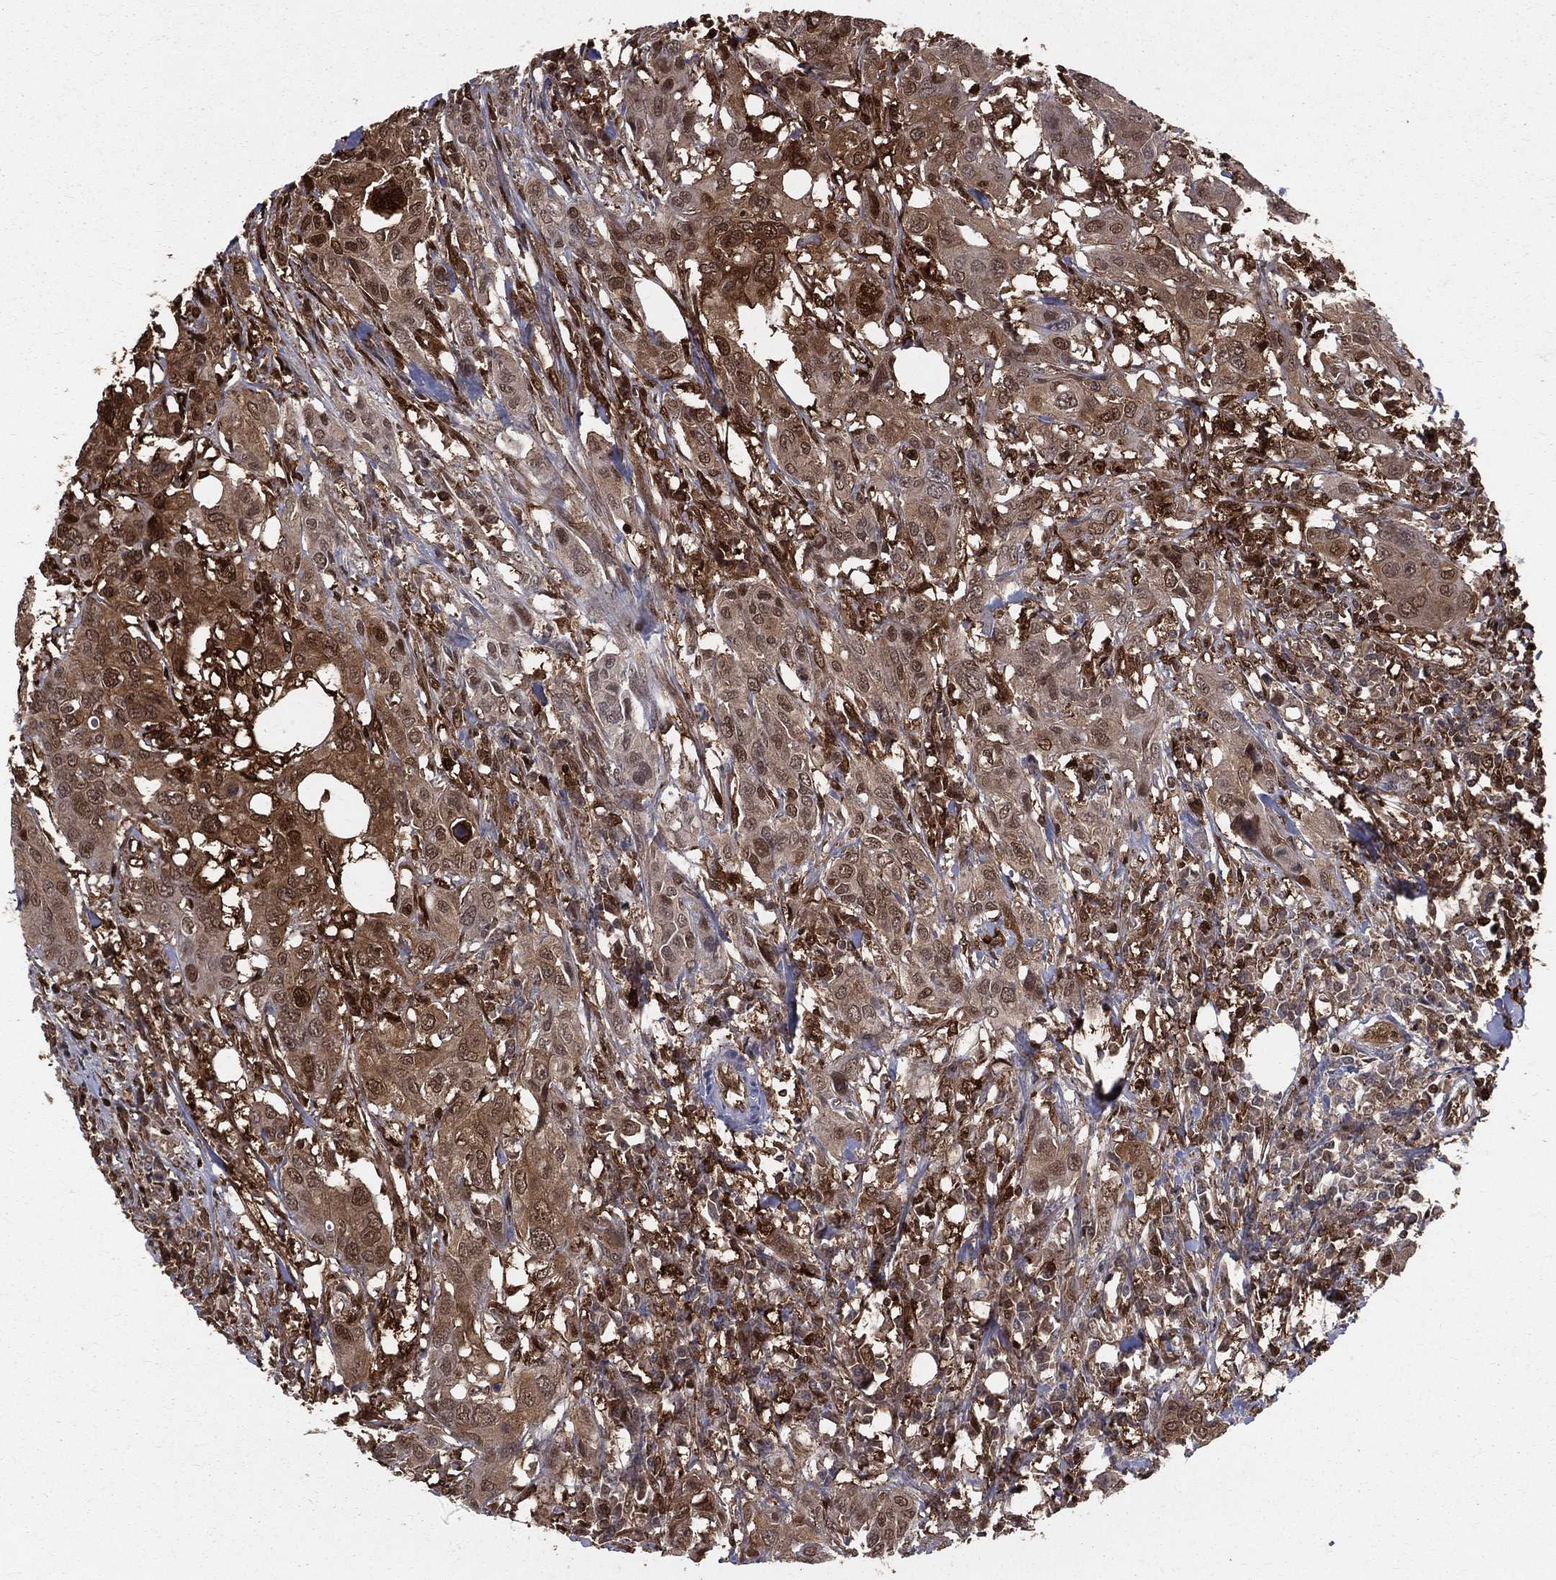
{"staining": {"intensity": "moderate", "quantity": "25%-75%", "location": "cytoplasmic/membranous,nuclear"}, "tissue": "urothelial cancer", "cell_type": "Tumor cells", "image_type": "cancer", "snomed": [{"axis": "morphology", "description": "Urothelial carcinoma, NOS"}, {"axis": "morphology", "description": "Urothelial carcinoma, High grade"}, {"axis": "topography", "description": "Urinary bladder"}], "caption": "Urothelial cancer was stained to show a protein in brown. There is medium levels of moderate cytoplasmic/membranous and nuclear positivity in approximately 25%-75% of tumor cells. (DAB (3,3'-diaminobenzidine) IHC with brightfield microscopy, high magnification).", "gene": "ENO1", "patient": {"sex": "male", "age": 63}}